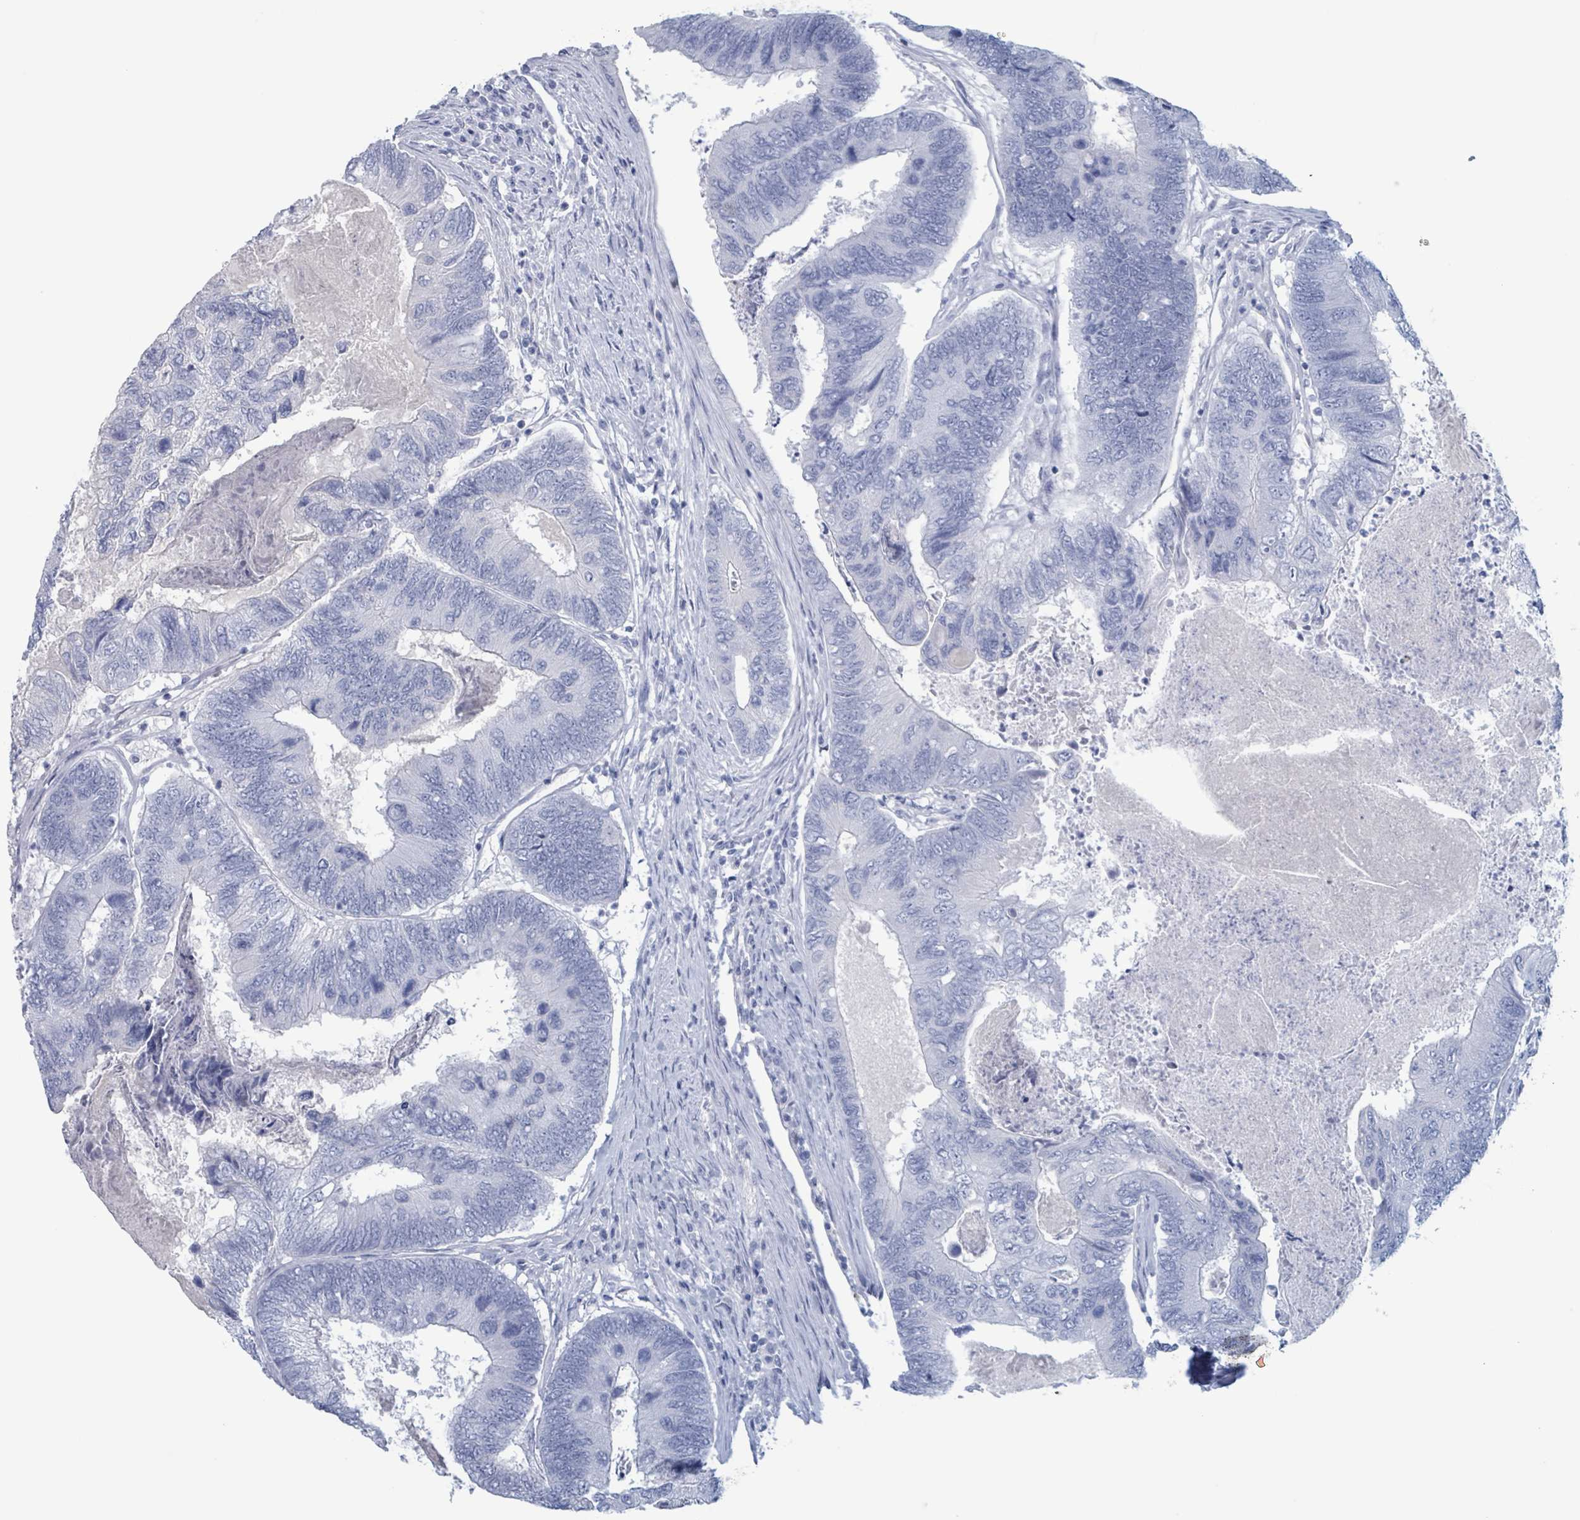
{"staining": {"intensity": "negative", "quantity": "none", "location": "none"}, "tissue": "colorectal cancer", "cell_type": "Tumor cells", "image_type": "cancer", "snomed": [{"axis": "morphology", "description": "Adenocarcinoma, NOS"}, {"axis": "topography", "description": "Colon"}], "caption": "High power microscopy micrograph of an immunohistochemistry (IHC) micrograph of adenocarcinoma (colorectal), revealing no significant expression in tumor cells. Brightfield microscopy of immunohistochemistry (IHC) stained with DAB (brown) and hematoxylin (blue), captured at high magnification.", "gene": "KLK4", "patient": {"sex": "female", "age": 67}}